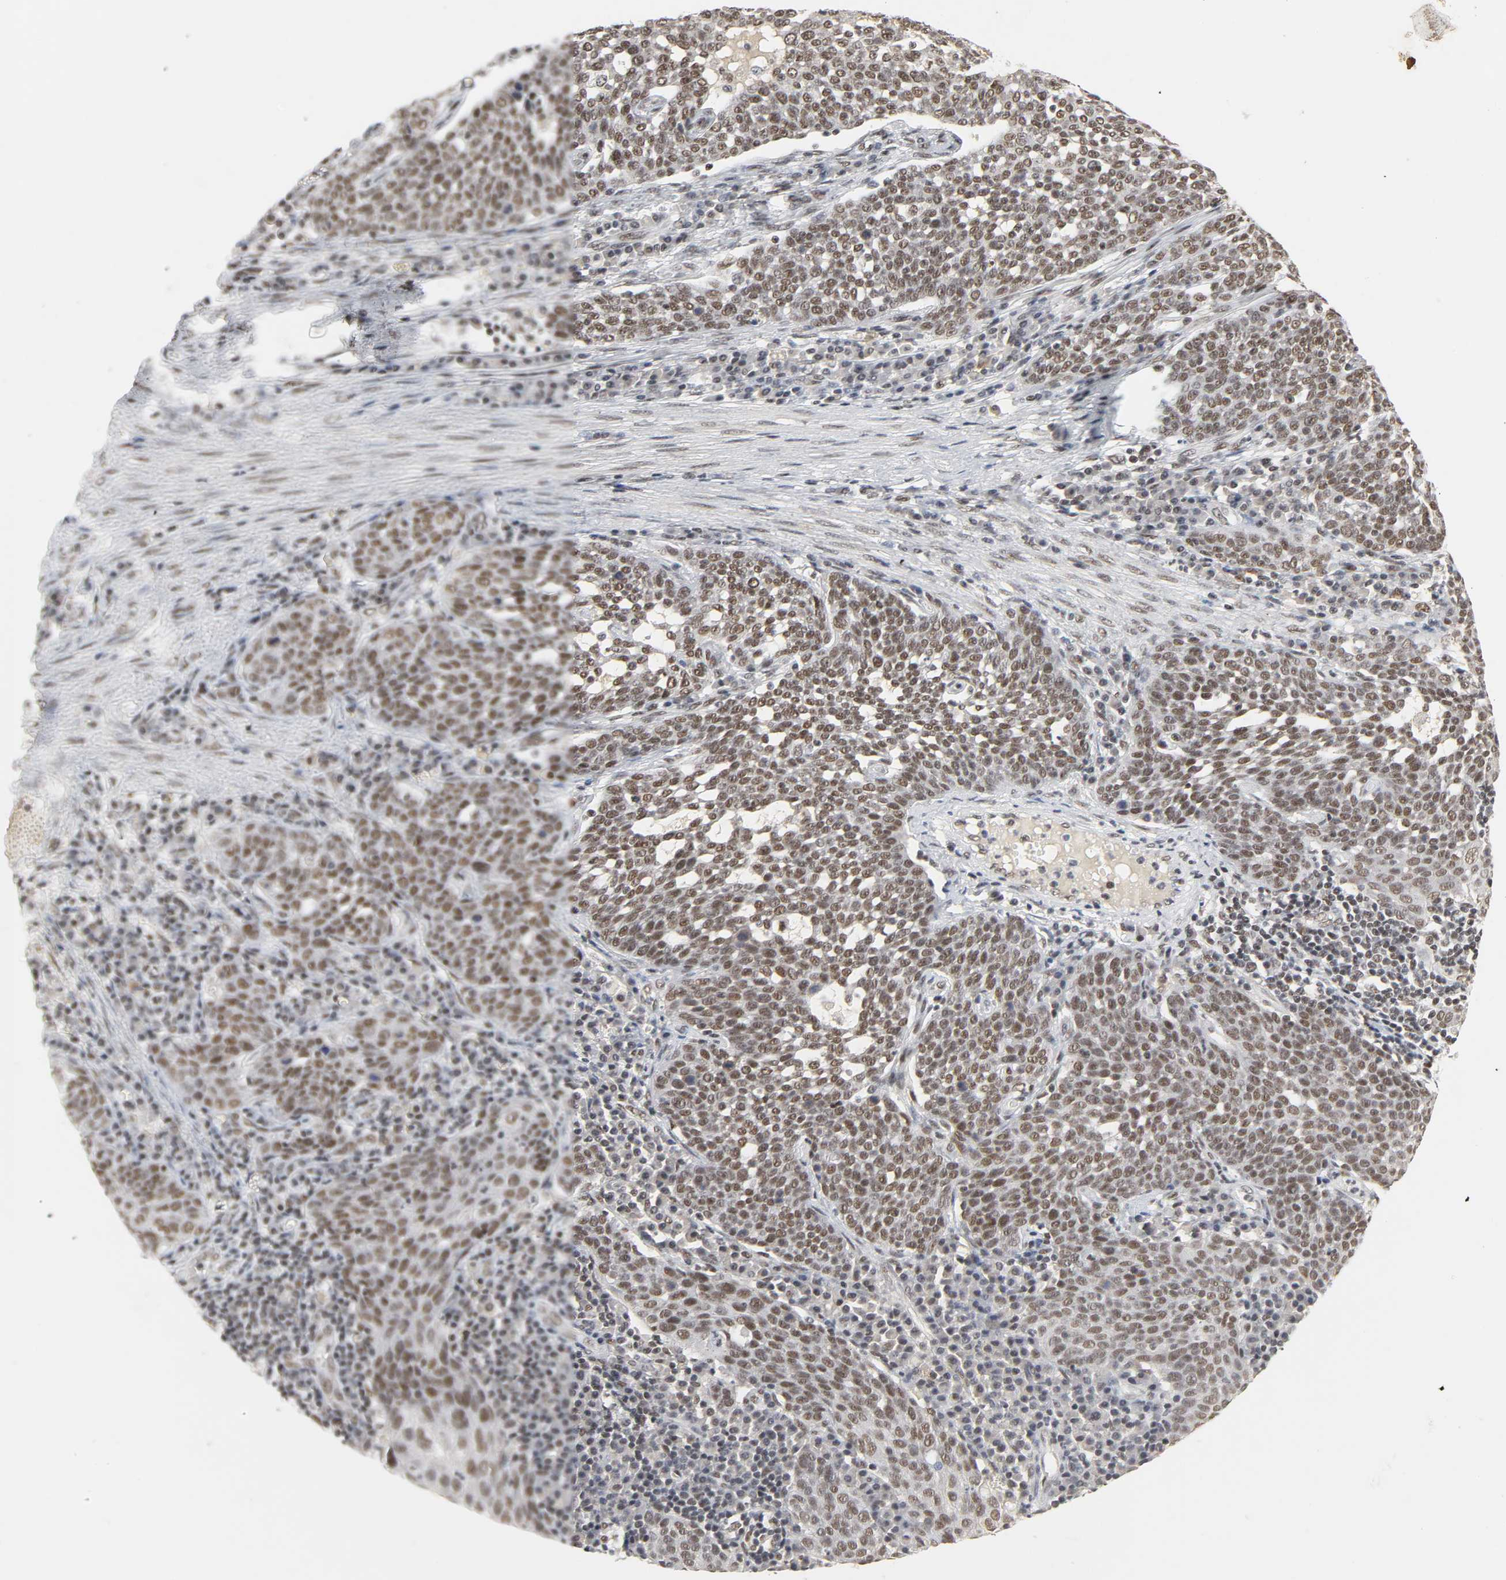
{"staining": {"intensity": "moderate", "quantity": ">75%", "location": "nuclear"}, "tissue": "cervical cancer", "cell_type": "Tumor cells", "image_type": "cancer", "snomed": [{"axis": "morphology", "description": "Squamous cell carcinoma, NOS"}, {"axis": "topography", "description": "Cervix"}], "caption": "Immunohistochemical staining of human cervical squamous cell carcinoma reveals medium levels of moderate nuclear protein positivity in about >75% of tumor cells.", "gene": "NCOA6", "patient": {"sex": "female", "age": 34}}